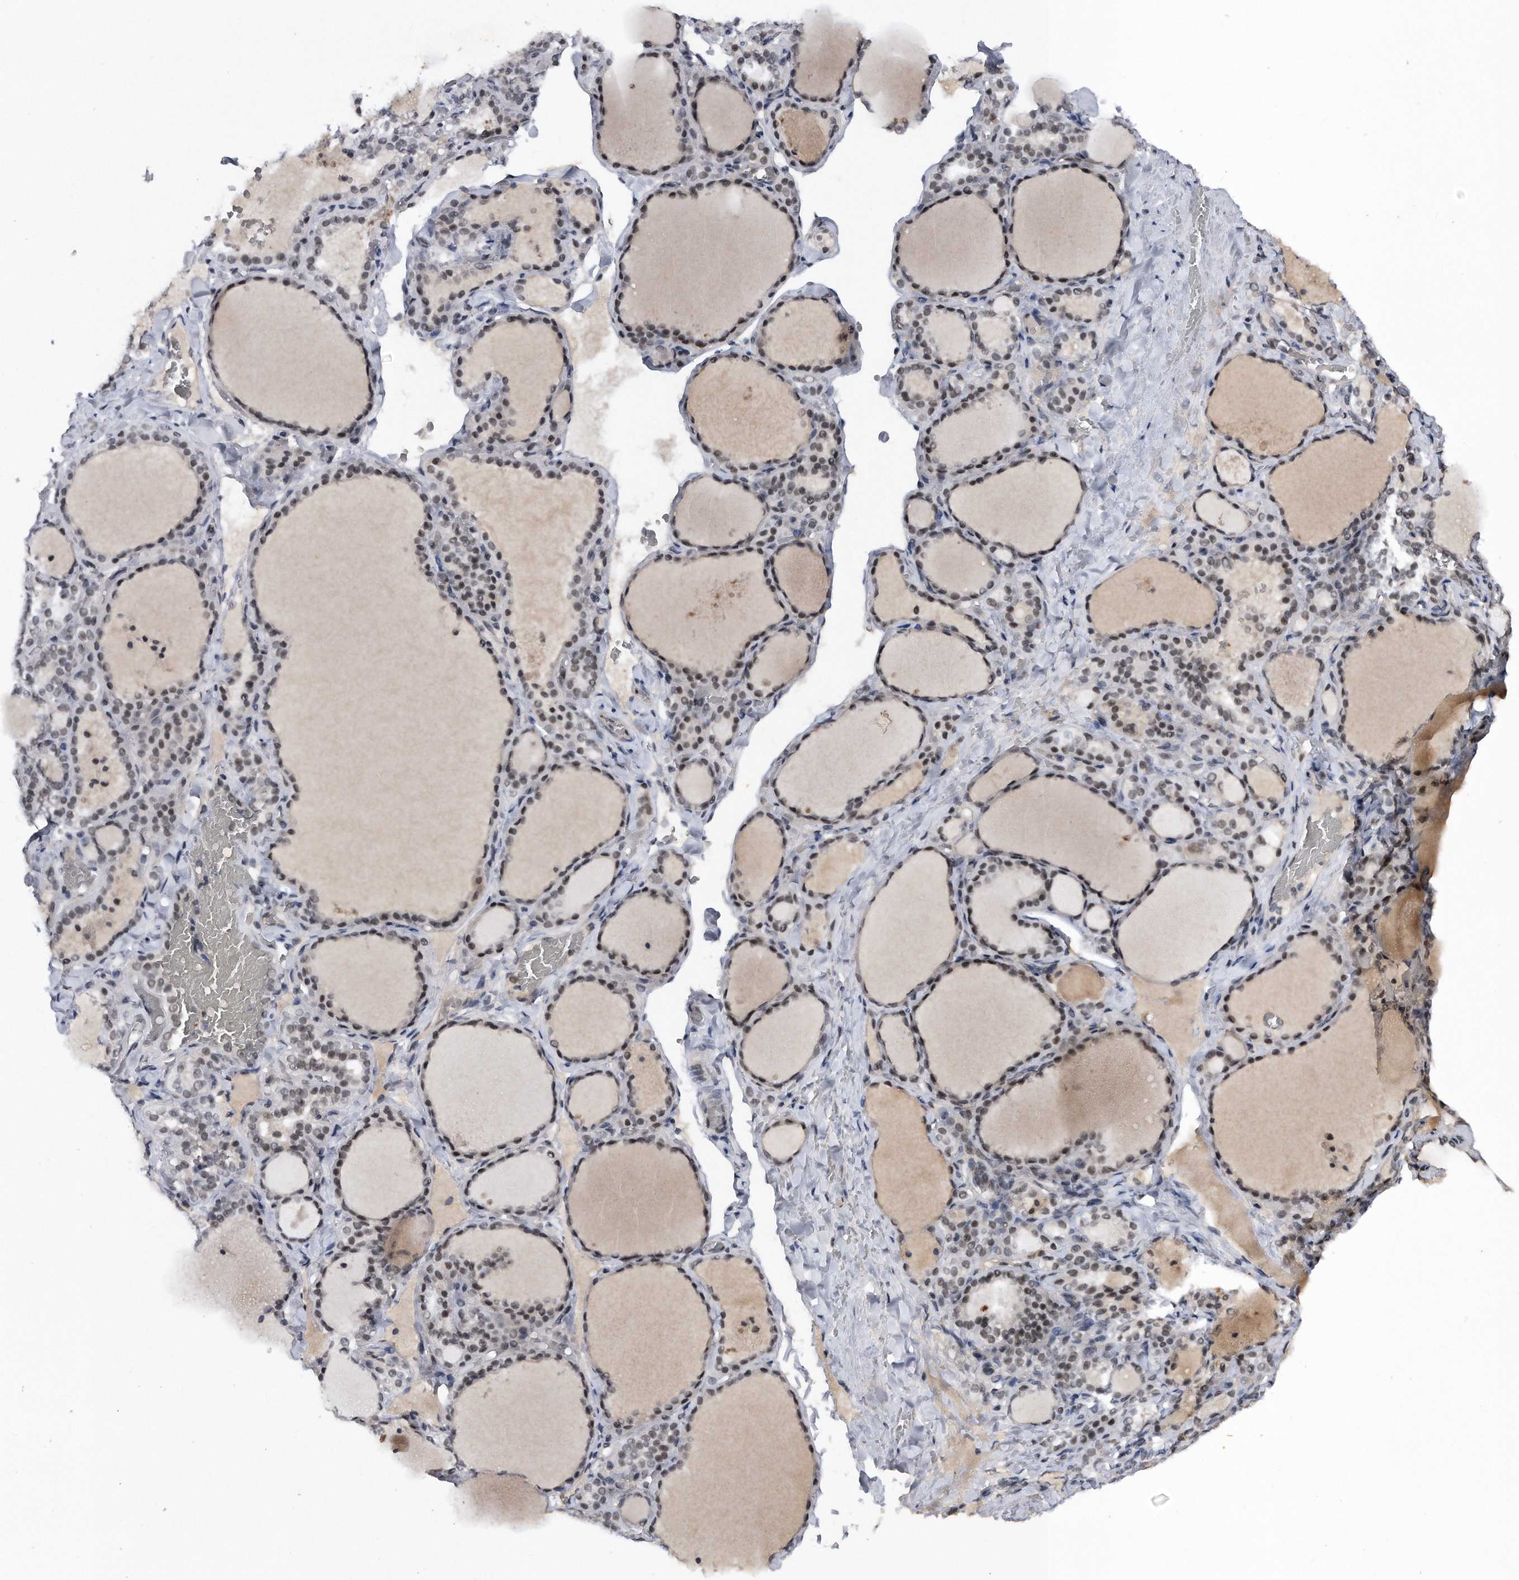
{"staining": {"intensity": "moderate", "quantity": "25%-75%", "location": "nuclear"}, "tissue": "thyroid gland", "cell_type": "Glandular cells", "image_type": "normal", "snomed": [{"axis": "morphology", "description": "Normal tissue, NOS"}, {"axis": "topography", "description": "Thyroid gland"}], "caption": "Moderate nuclear expression for a protein is appreciated in about 25%-75% of glandular cells of benign thyroid gland using IHC.", "gene": "VIRMA", "patient": {"sex": "female", "age": 22}}